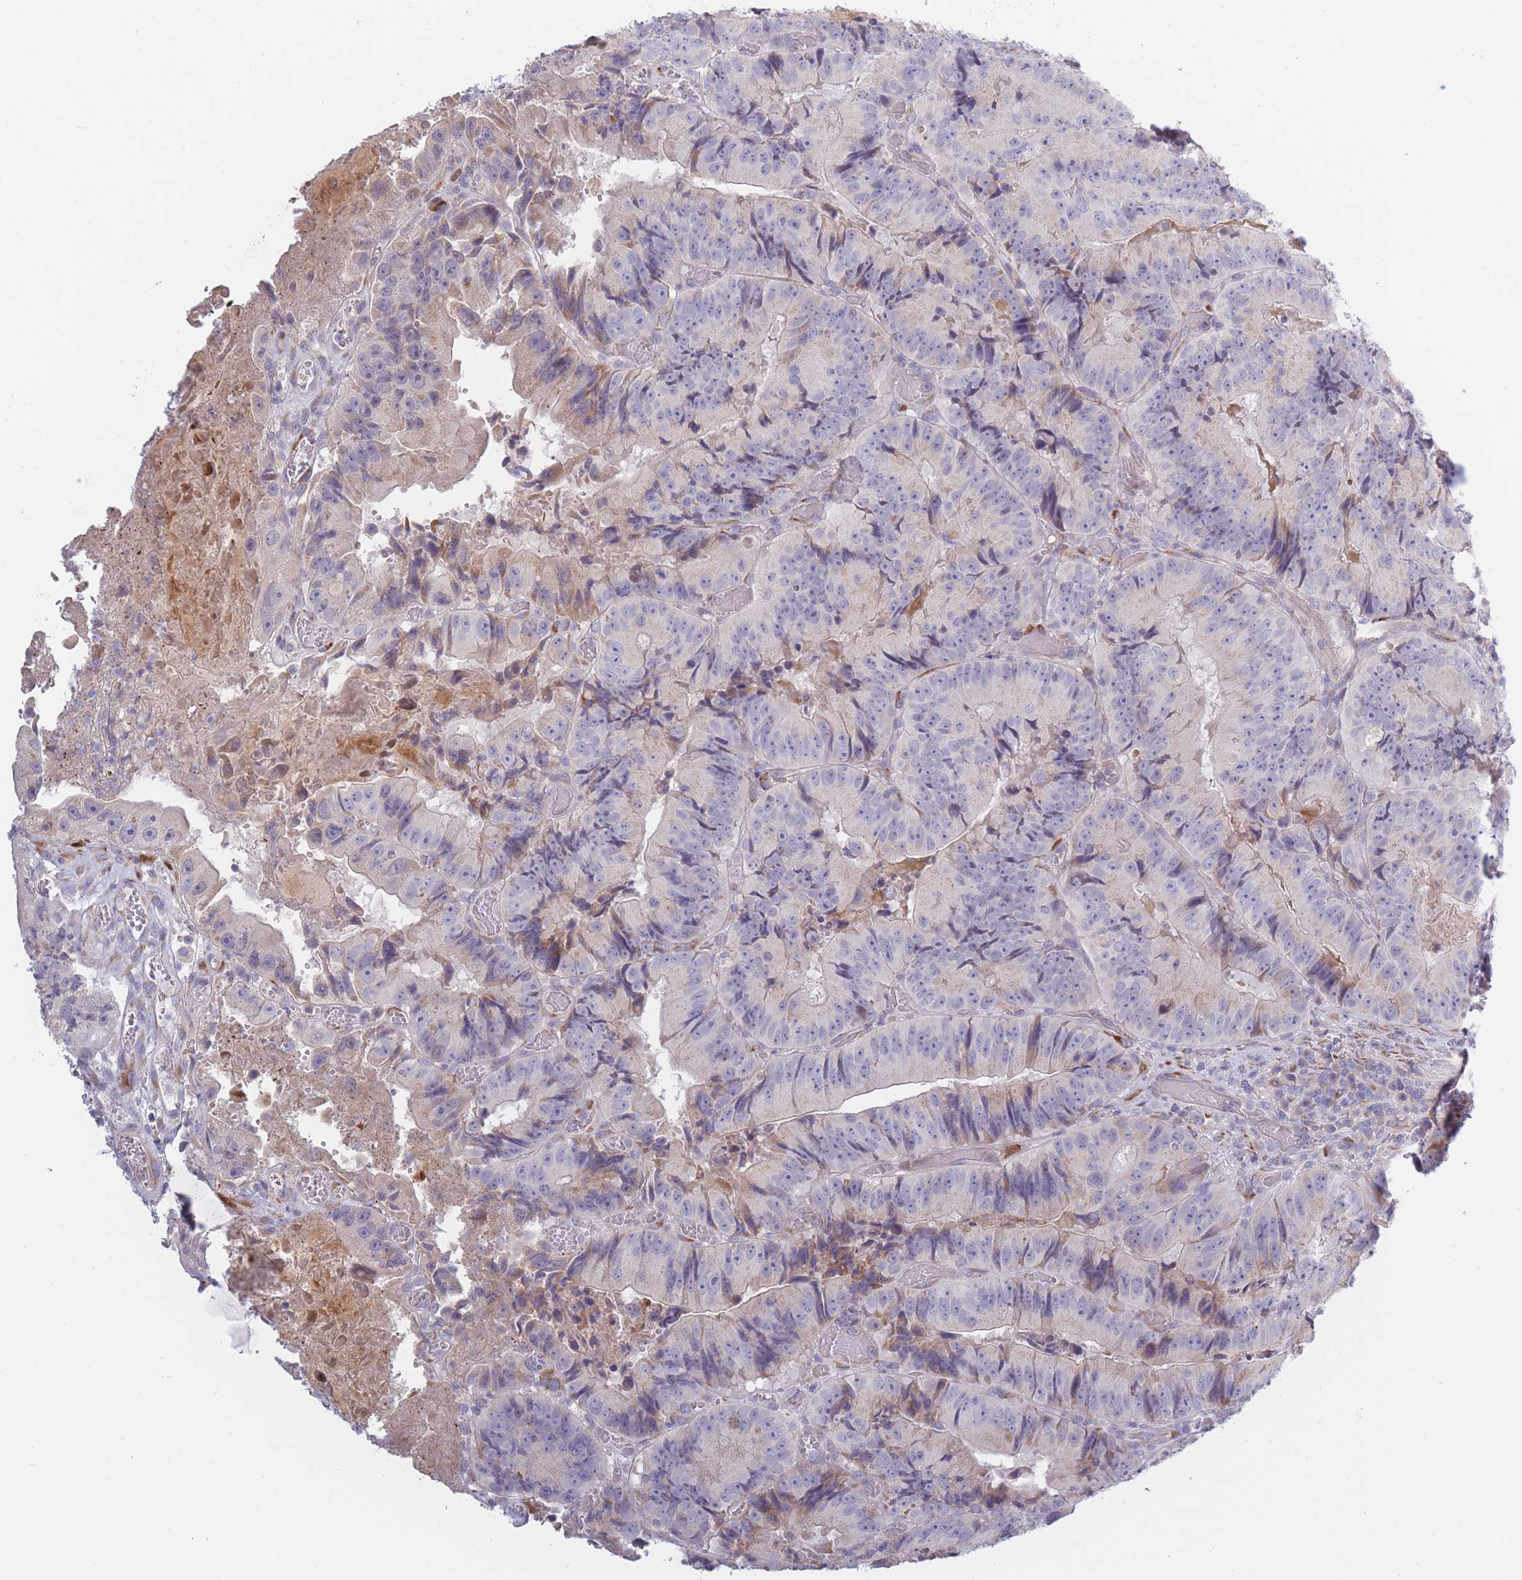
{"staining": {"intensity": "weak", "quantity": "<25%", "location": "cytoplasmic/membranous"}, "tissue": "colorectal cancer", "cell_type": "Tumor cells", "image_type": "cancer", "snomed": [{"axis": "morphology", "description": "Adenocarcinoma, NOS"}, {"axis": "topography", "description": "Colon"}], "caption": "Colorectal adenocarcinoma was stained to show a protein in brown. There is no significant positivity in tumor cells.", "gene": "CCNQ", "patient": {"sex": "female", "age": 86}}